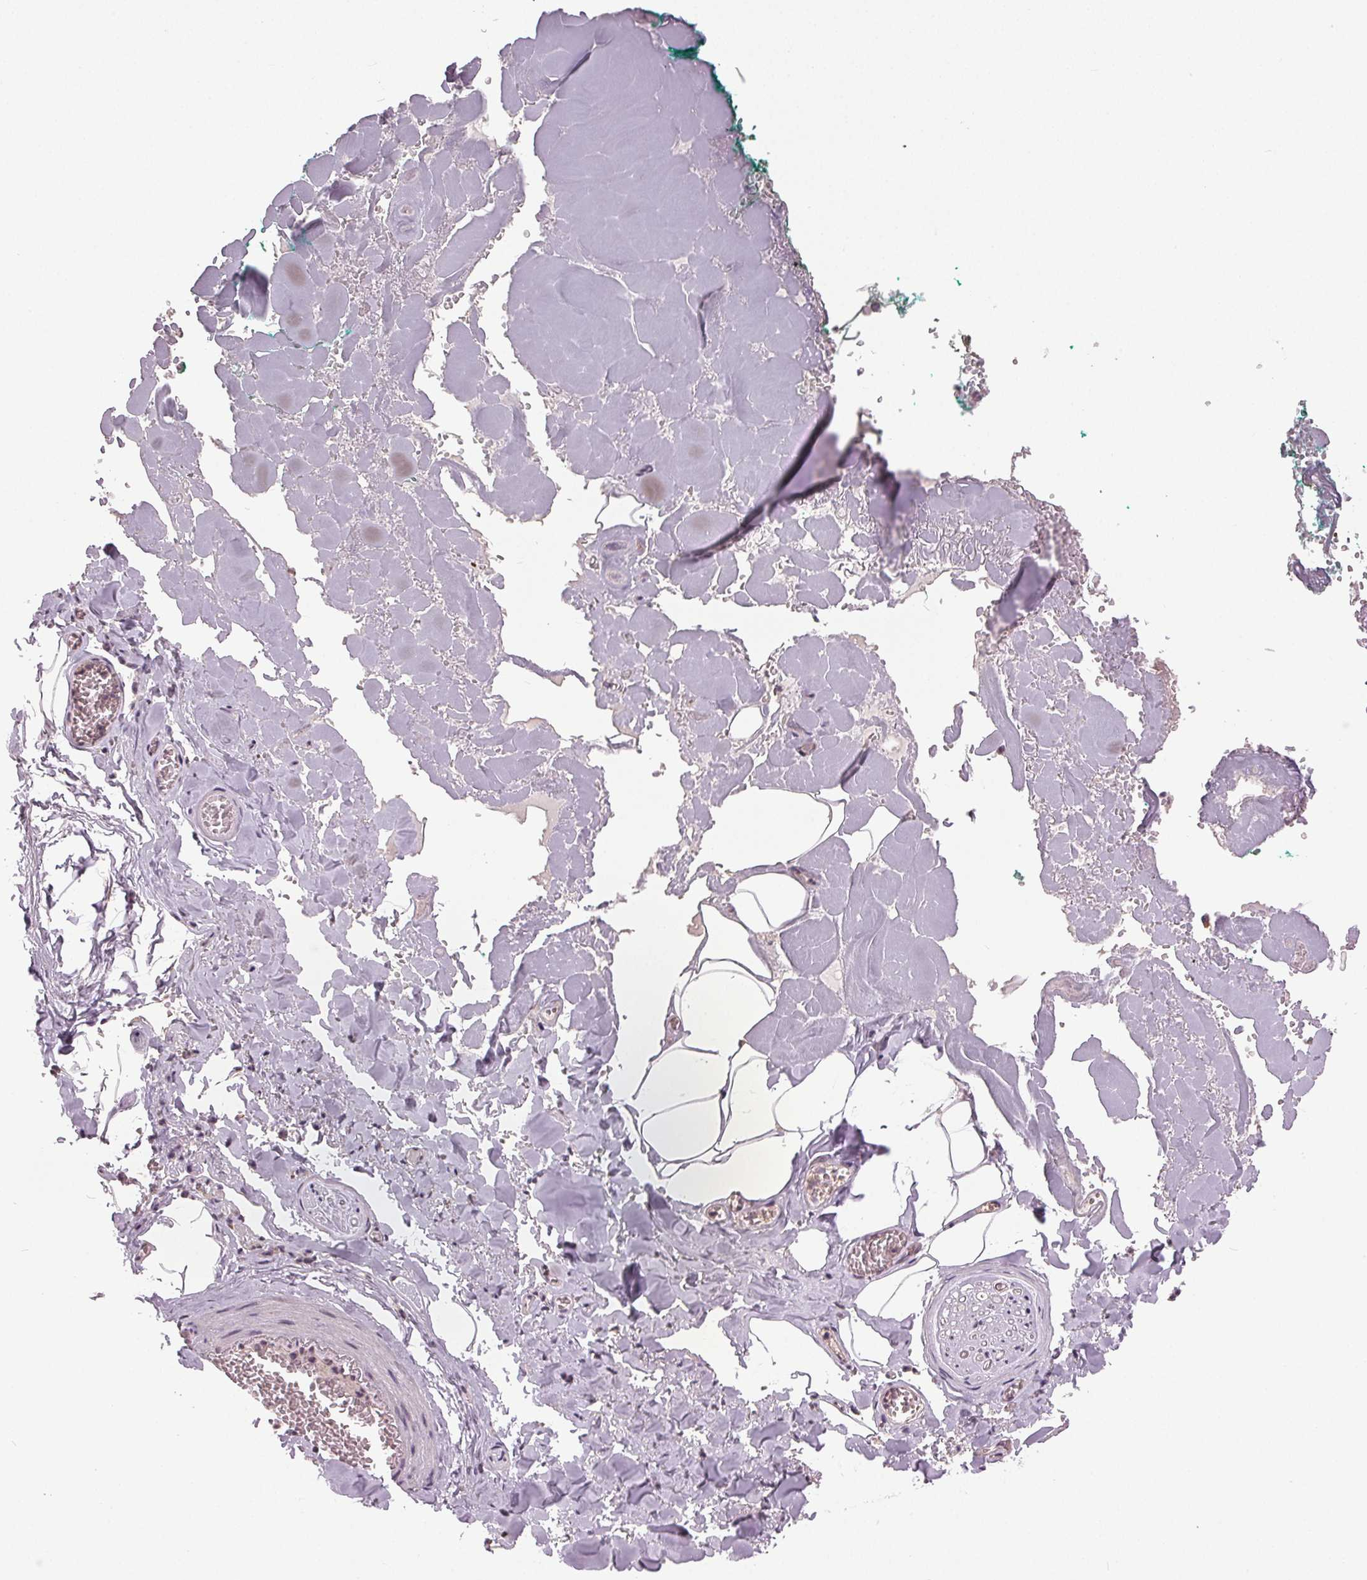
{"staining": {"intensity": "weak", "quantity": "25%-75%", "location": "cytoplasmic/membranous"}, "tissue": "adipose tissue", "cell_type": "Adipocytes", "image_type": "normal", "snomed": [{"axis": "morphology", "description": "Normal tissue, NOS"}, {"axis": "topography", "description": "Vulva"}, {"axis": "topography", "description": "Peripheral nerve tissue"}], "caption": "A low amount of weak cytoplasmic/membranous positivity is seen in about 25%-75% of adipocytes in benign adipose tissue.", "gene": "BSDC1", "patient": {"sex": "female", "age": 66}}